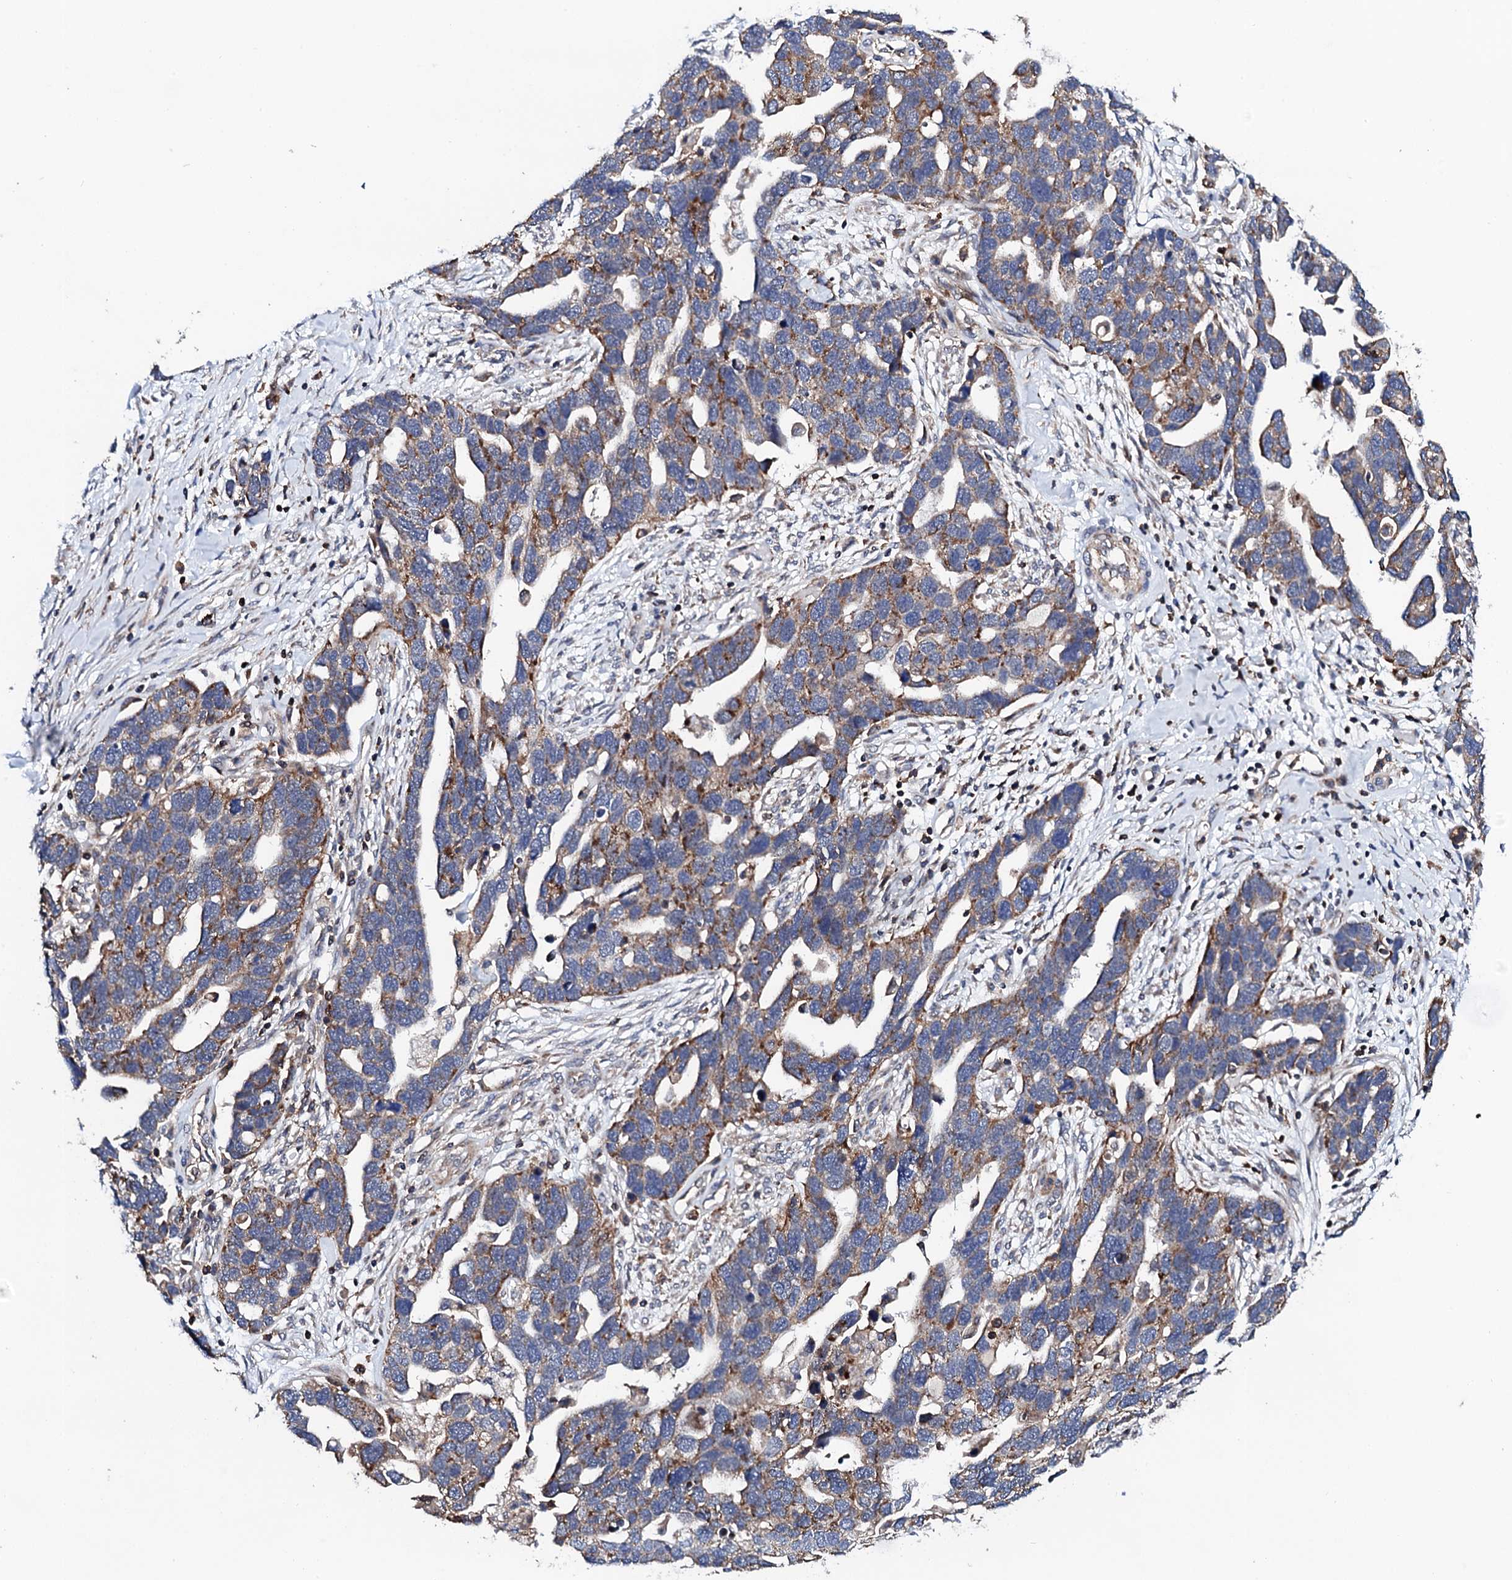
{"staining": {"intensity": "moderate", "quantity": "25%-75%", "location": "cytoplasmic/membranous"}, "tissue": "ovarian cancer", "cell_type": "Tumor cells", "image_type": "cancer", "snomed": [{"axis": "morphology", "description": "Cystadenocarcinoma, serous, NOS"}, {"axis": "topography", "description": "Ovary"}], "caption": "This photomicrograph displays ovarian serous cystadenocarcinoma stained with immunohistochemistry to label a protein in brown. The cytoplasmic/membranous of tumor cells show moderate positivity for the protein. Nuclei are counter-stained blue.", "gene": "COG4", "patient": {"sex": "female", "age": 54}}